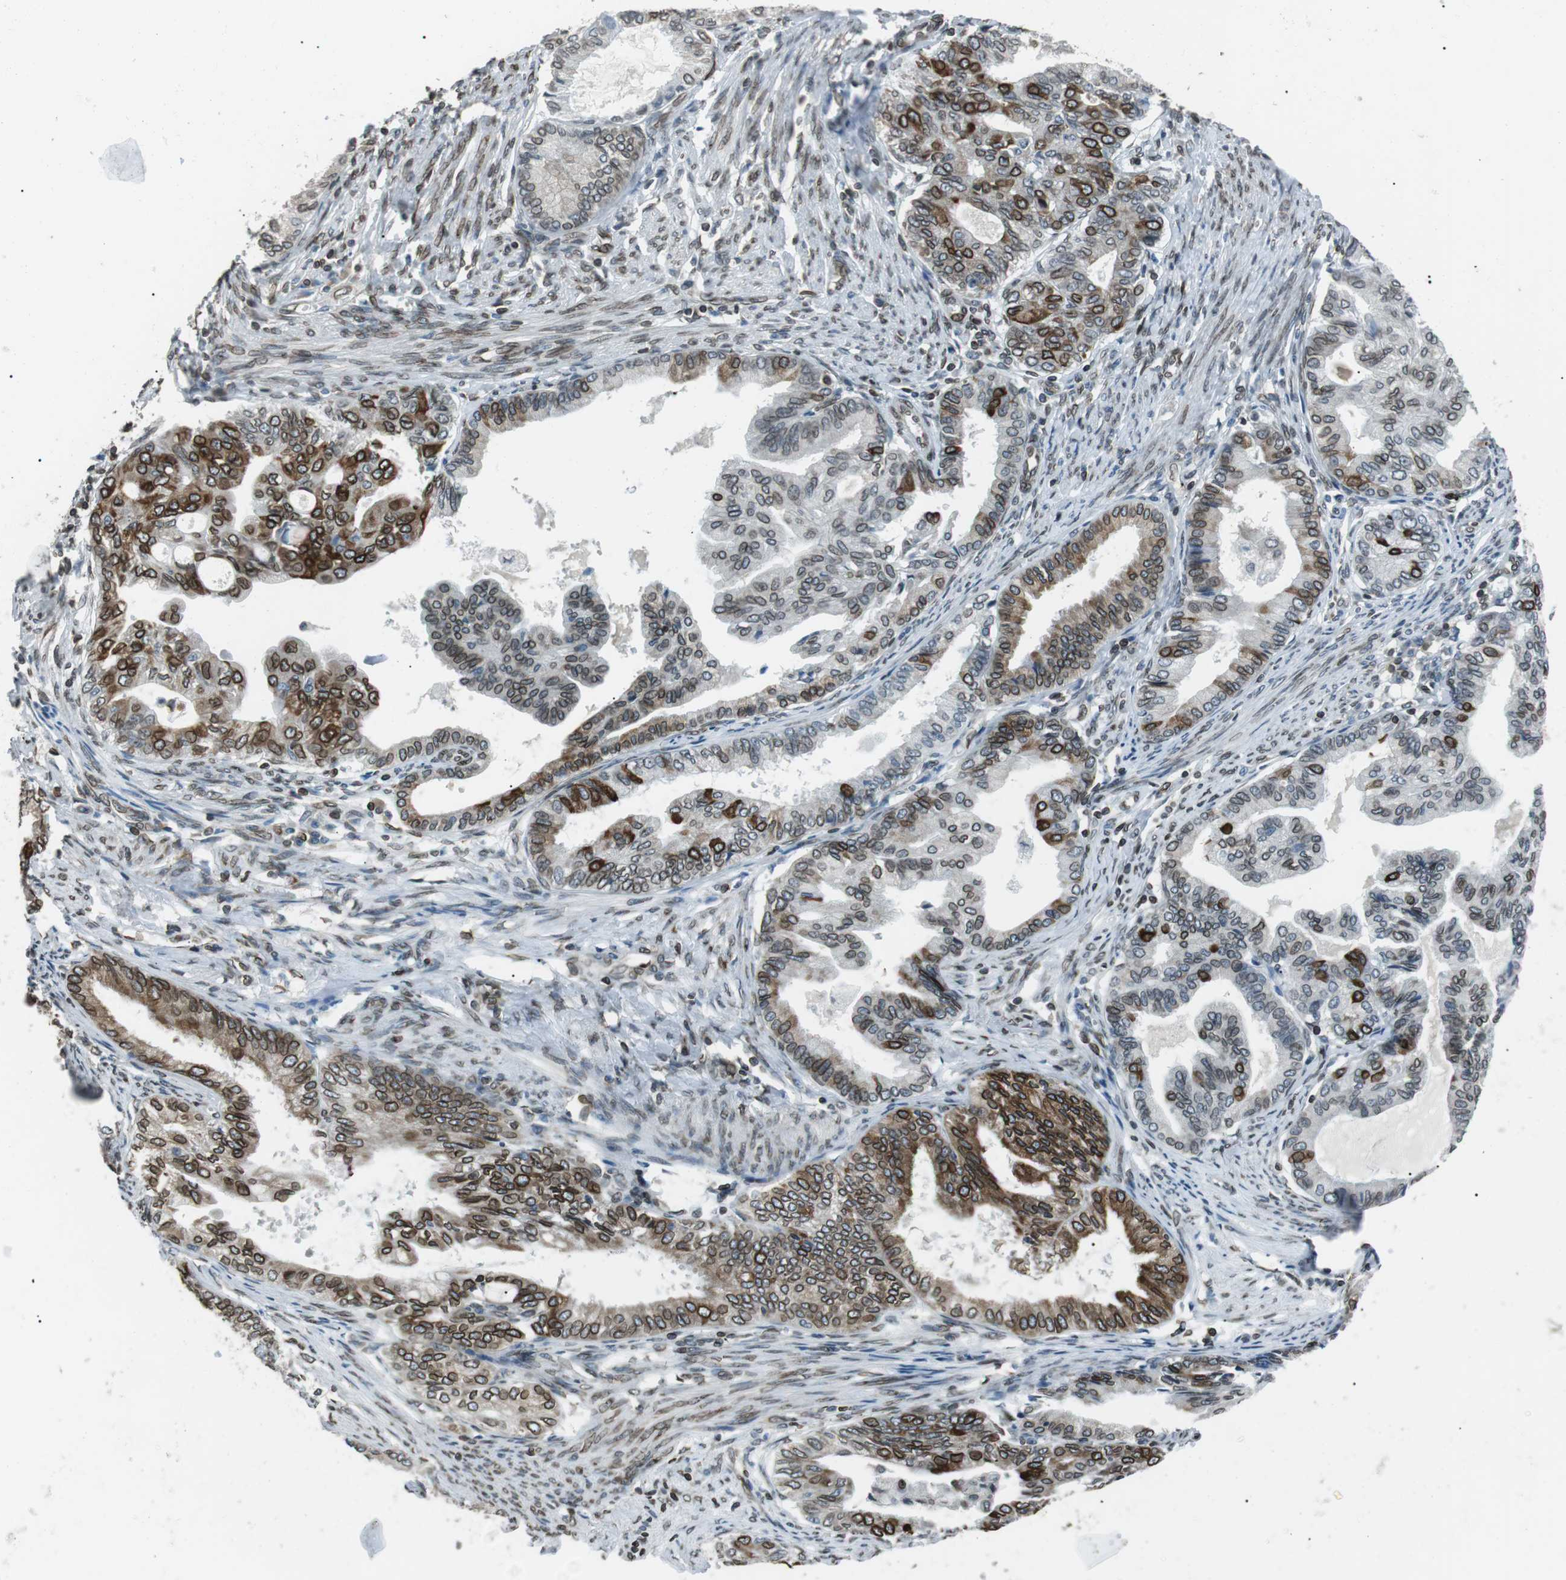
{"staining": {"intensity": "moderate", "quantity": "25%-75%", "location": "cytoplasmic/membranous,nuclear"}, "tissue": "endometrial cancer", "cell_type": "Tumor cells", "image_type": "cancer", "snomed": [{"axis": "morphology", "description": "Adenocarcinoma, NOS"}, {"axis": "topography", "description": "Endometrium"}], "caption": "Endometrial cancer stained with a brown dye exhibits moderate cytoplasmic/membranous and nuclear positive staining in approximately 25%-75% of tumor cells.", "gene": "TMX4", "patient": {"sex": "female", "age": 86}}